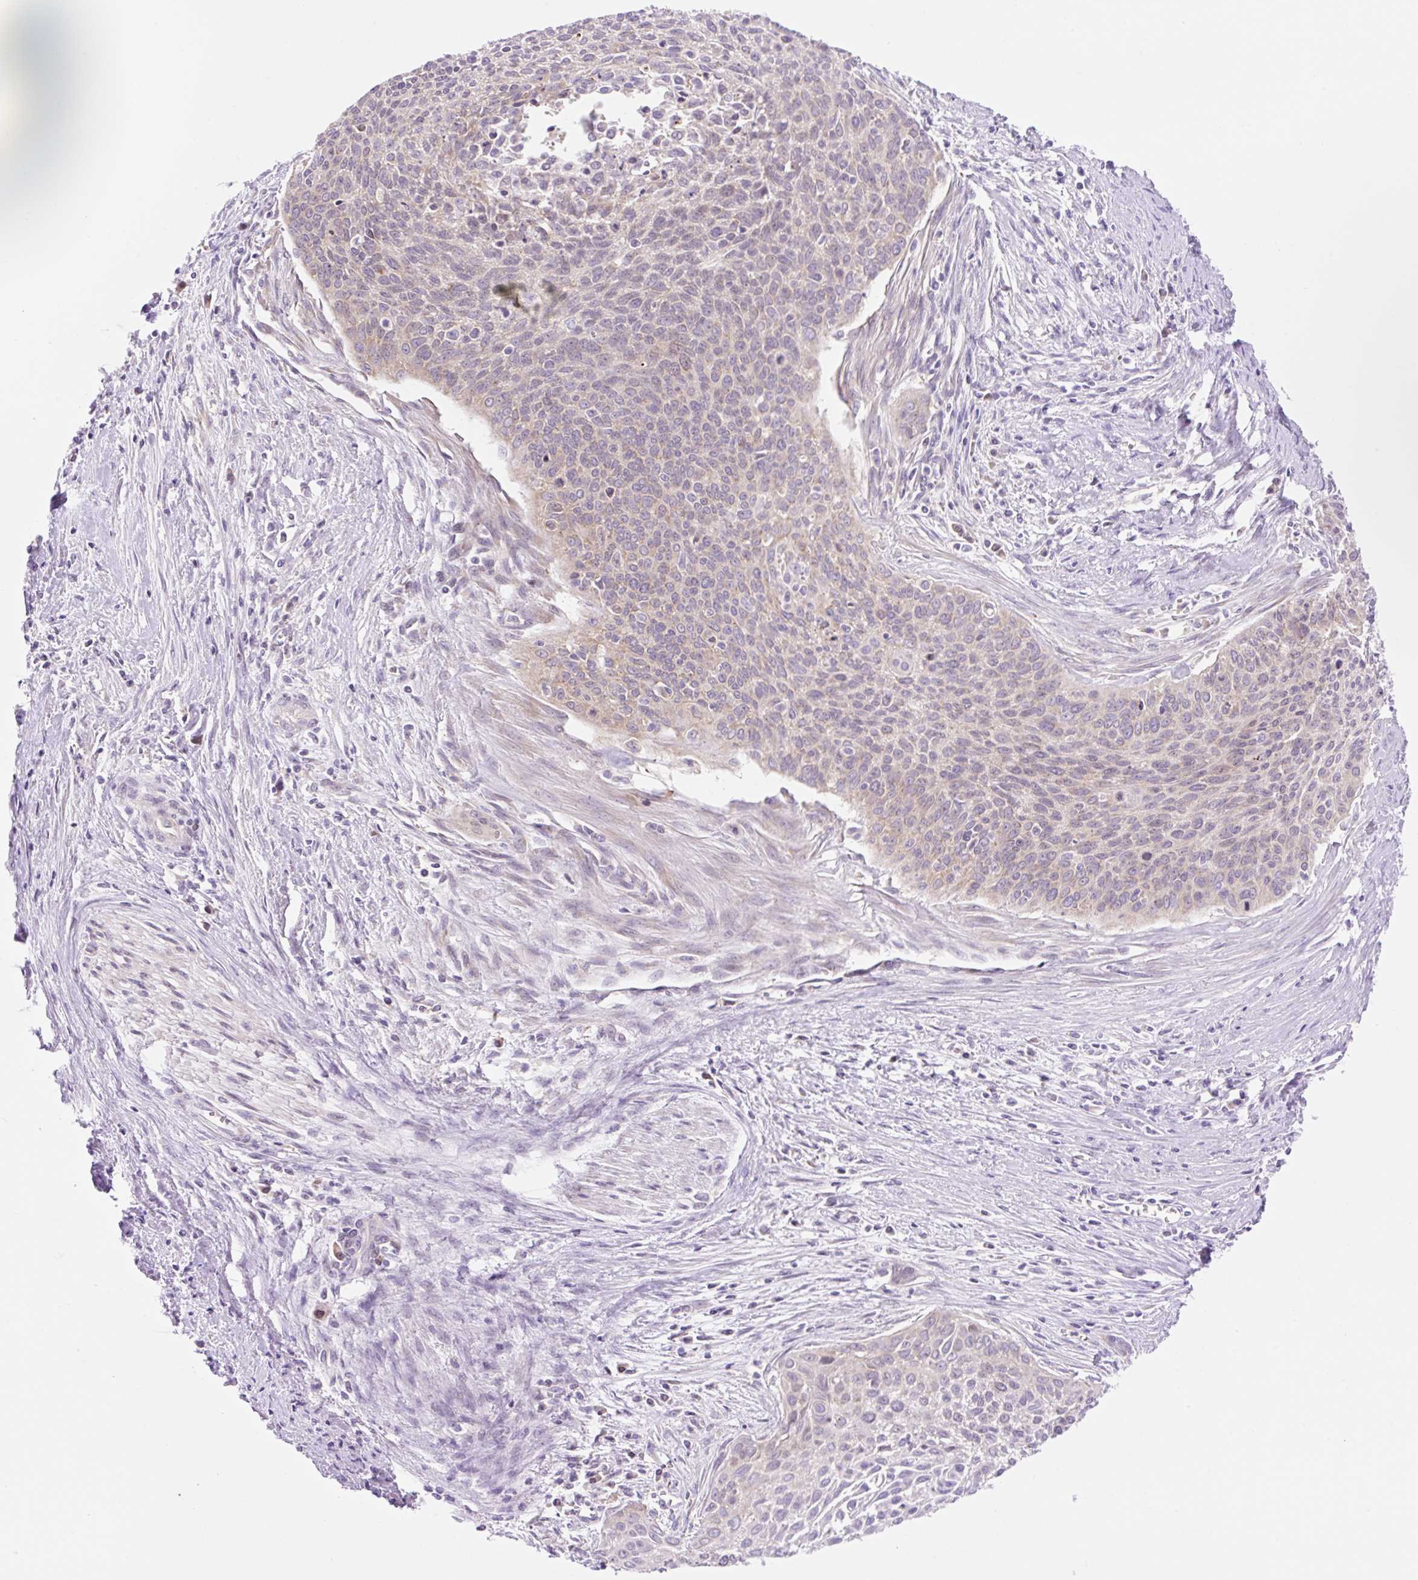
{"staining": {"intensity": "weak", "quantity": "<25%", "location": "cytoplasmic/membranous"}, "tissue": "cervical cancer", "cell_type": "Tumor cells", "image_type": "cancer", "snomed": [{"axis": "morphology", "description": "Squamous cell carcinoma, NOS"}, {"axis": "topography", "description": "Cervix"}], "caption": "A photomicrograph of human cervical cancer (squamous cell carcinoma) is negative for staining in tumor cells. (IHC, brightfield microscopy, high magnification).", "gene": "GPR45", "patient": {"sex": "female", "age": 55}}